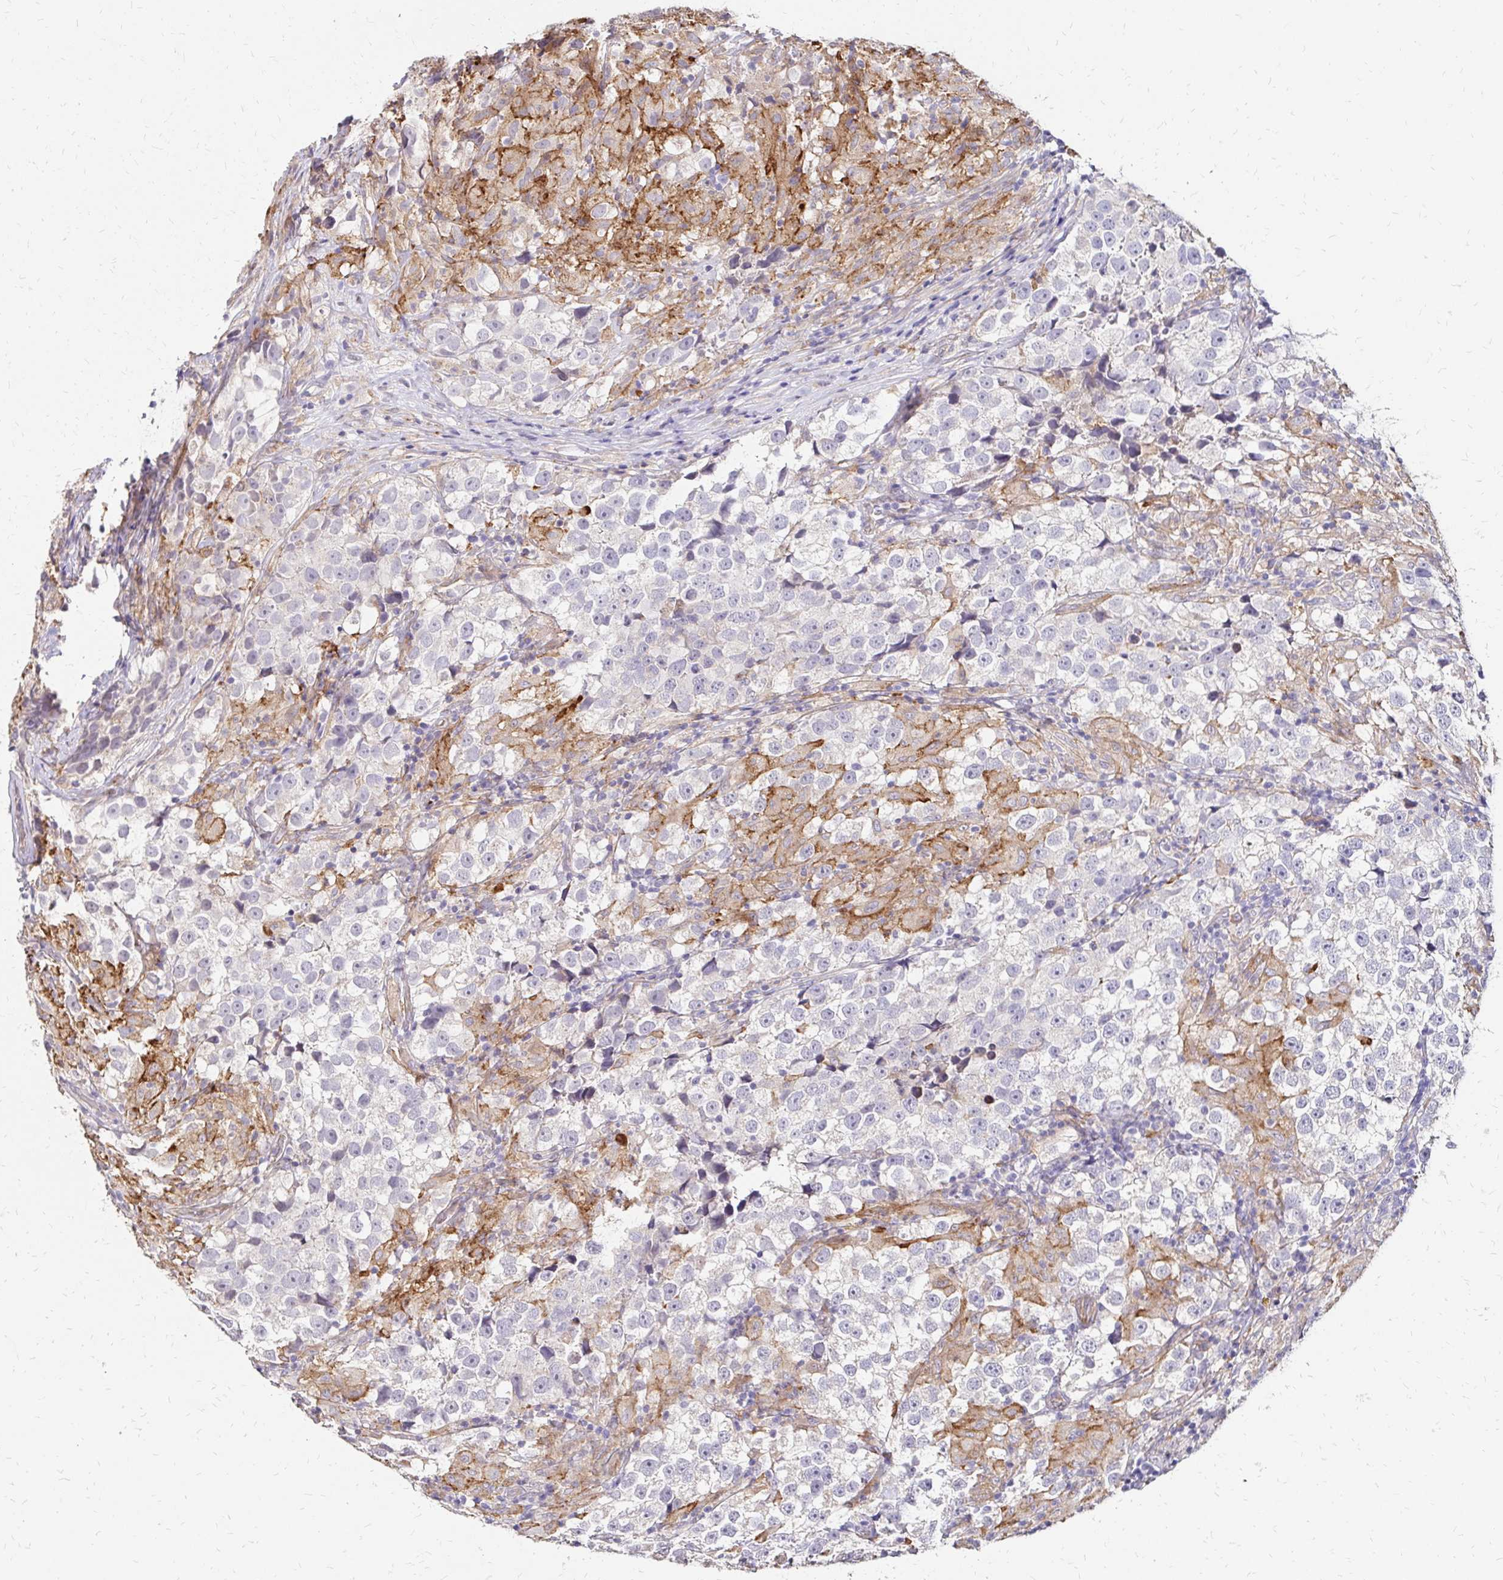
{"staining": {"intensity": "negative", "quantity": "none", "location": "none"}, "tissue": "testis cancer", "cell_type": "Tumor cells", "image_type": "cancer", "snomed": [{"axis": "morphology", "description": "Seminoma, NOS"}, {"axis": "topography", "description": "Testis"}], "caption": "High magnification brightfield microscopy of testis cancer (seminoma) stained with DAB (brown) and counterstained with hematoxylin (blue): tumor cells show no significant positivity.", "gene": "PRIMA1", "patient": {"sex": "male", "age": 46}}